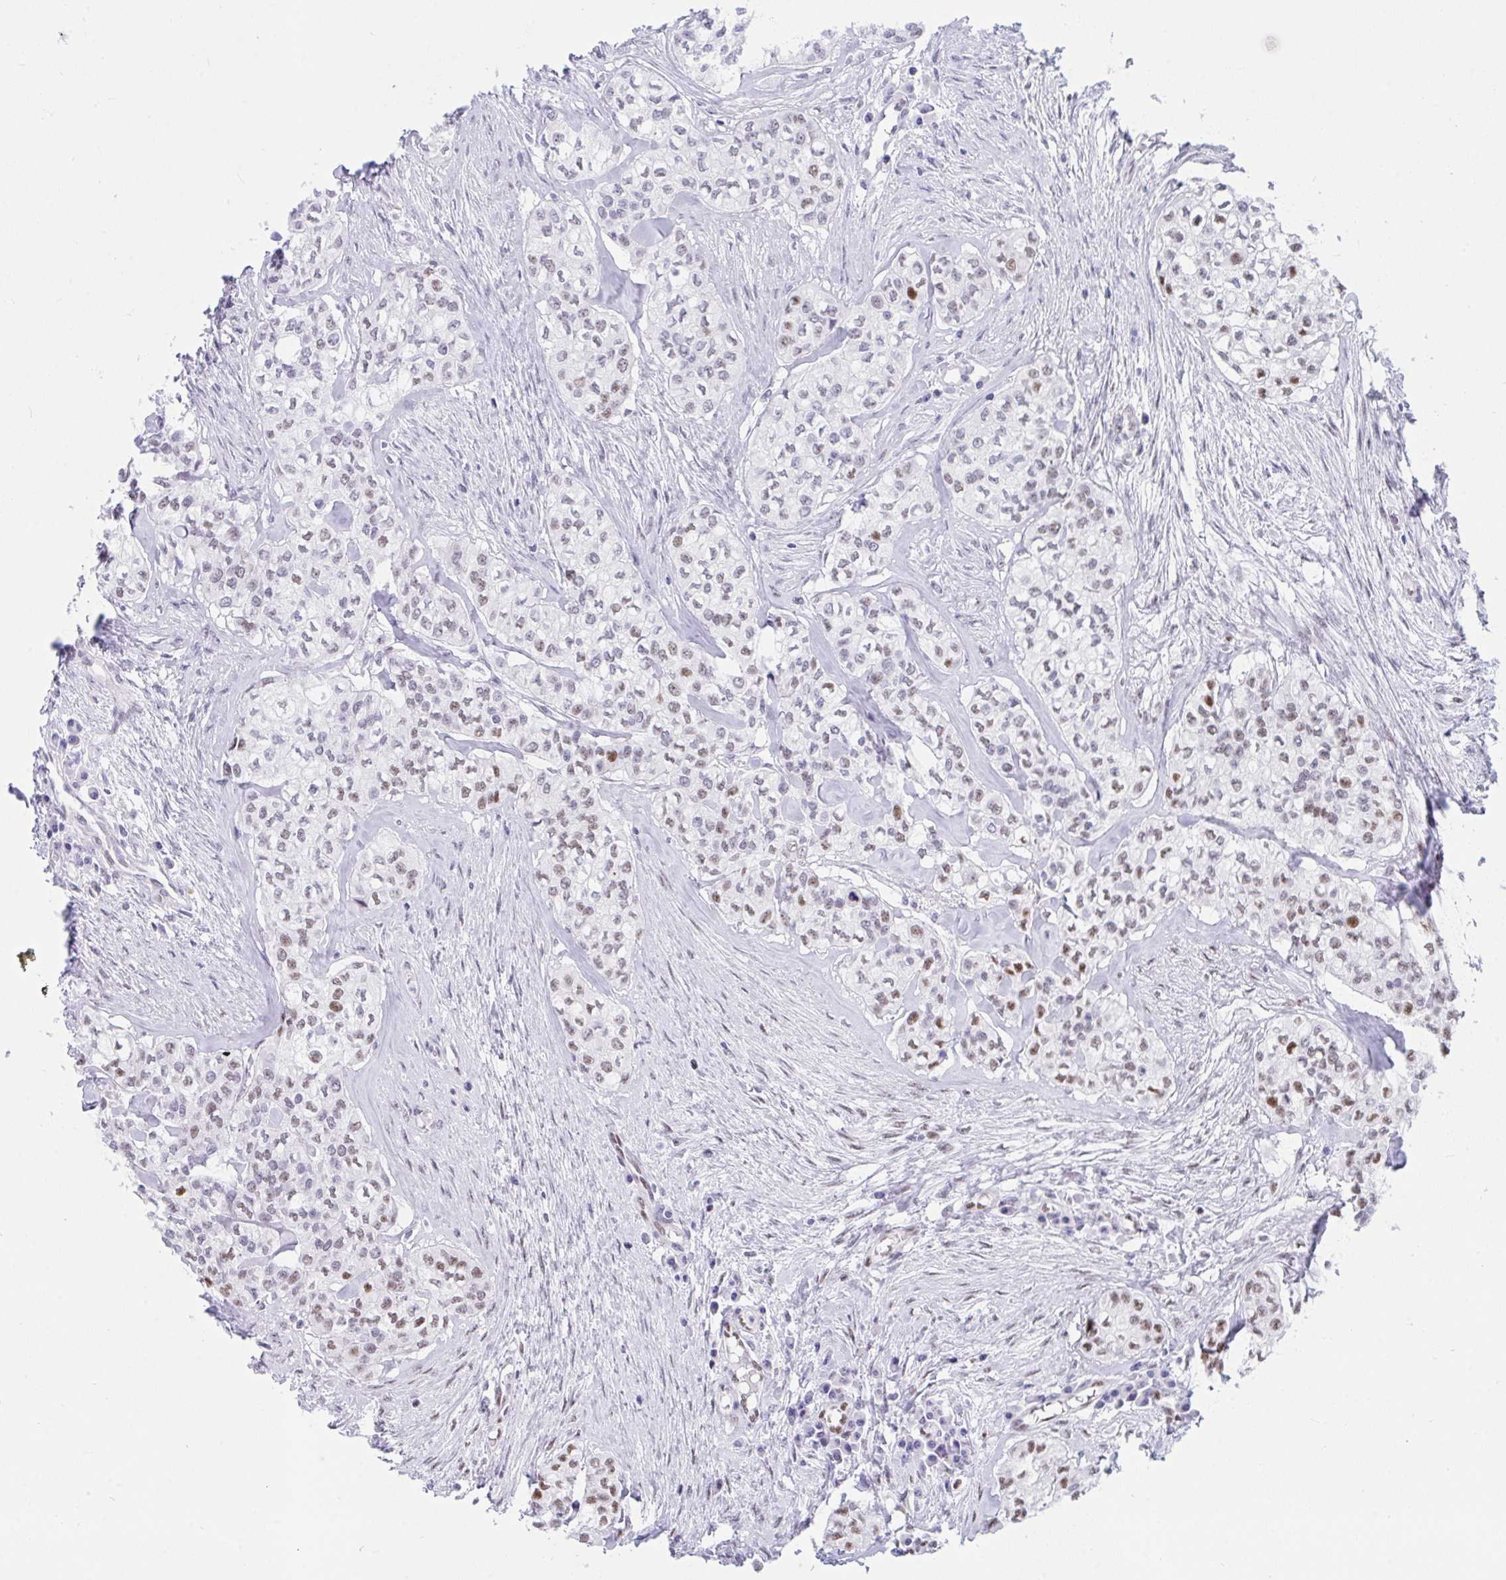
{"staining": {"intensity": "strong", "quantity": "25%-75%", "location": "nuclear"}, "tissue": "head and neck cancer", "cell_type": "Tumor cells", "image_type": "cancer", "snomed": [{"axis": "morphology", "description": "Adenocarcinoma, NOS"}, {"axis": "topography", "description": "Head-Neck"}], "caption": "IHC micrograph of human head and neck adenocarcinoma stained for a protein (brown), which reveals high levels of strong nuclear expression in approximately 25%-75% of tumor cells.", "gene": "IKZF2", "patient": {"sex": "male", "age": 81}}